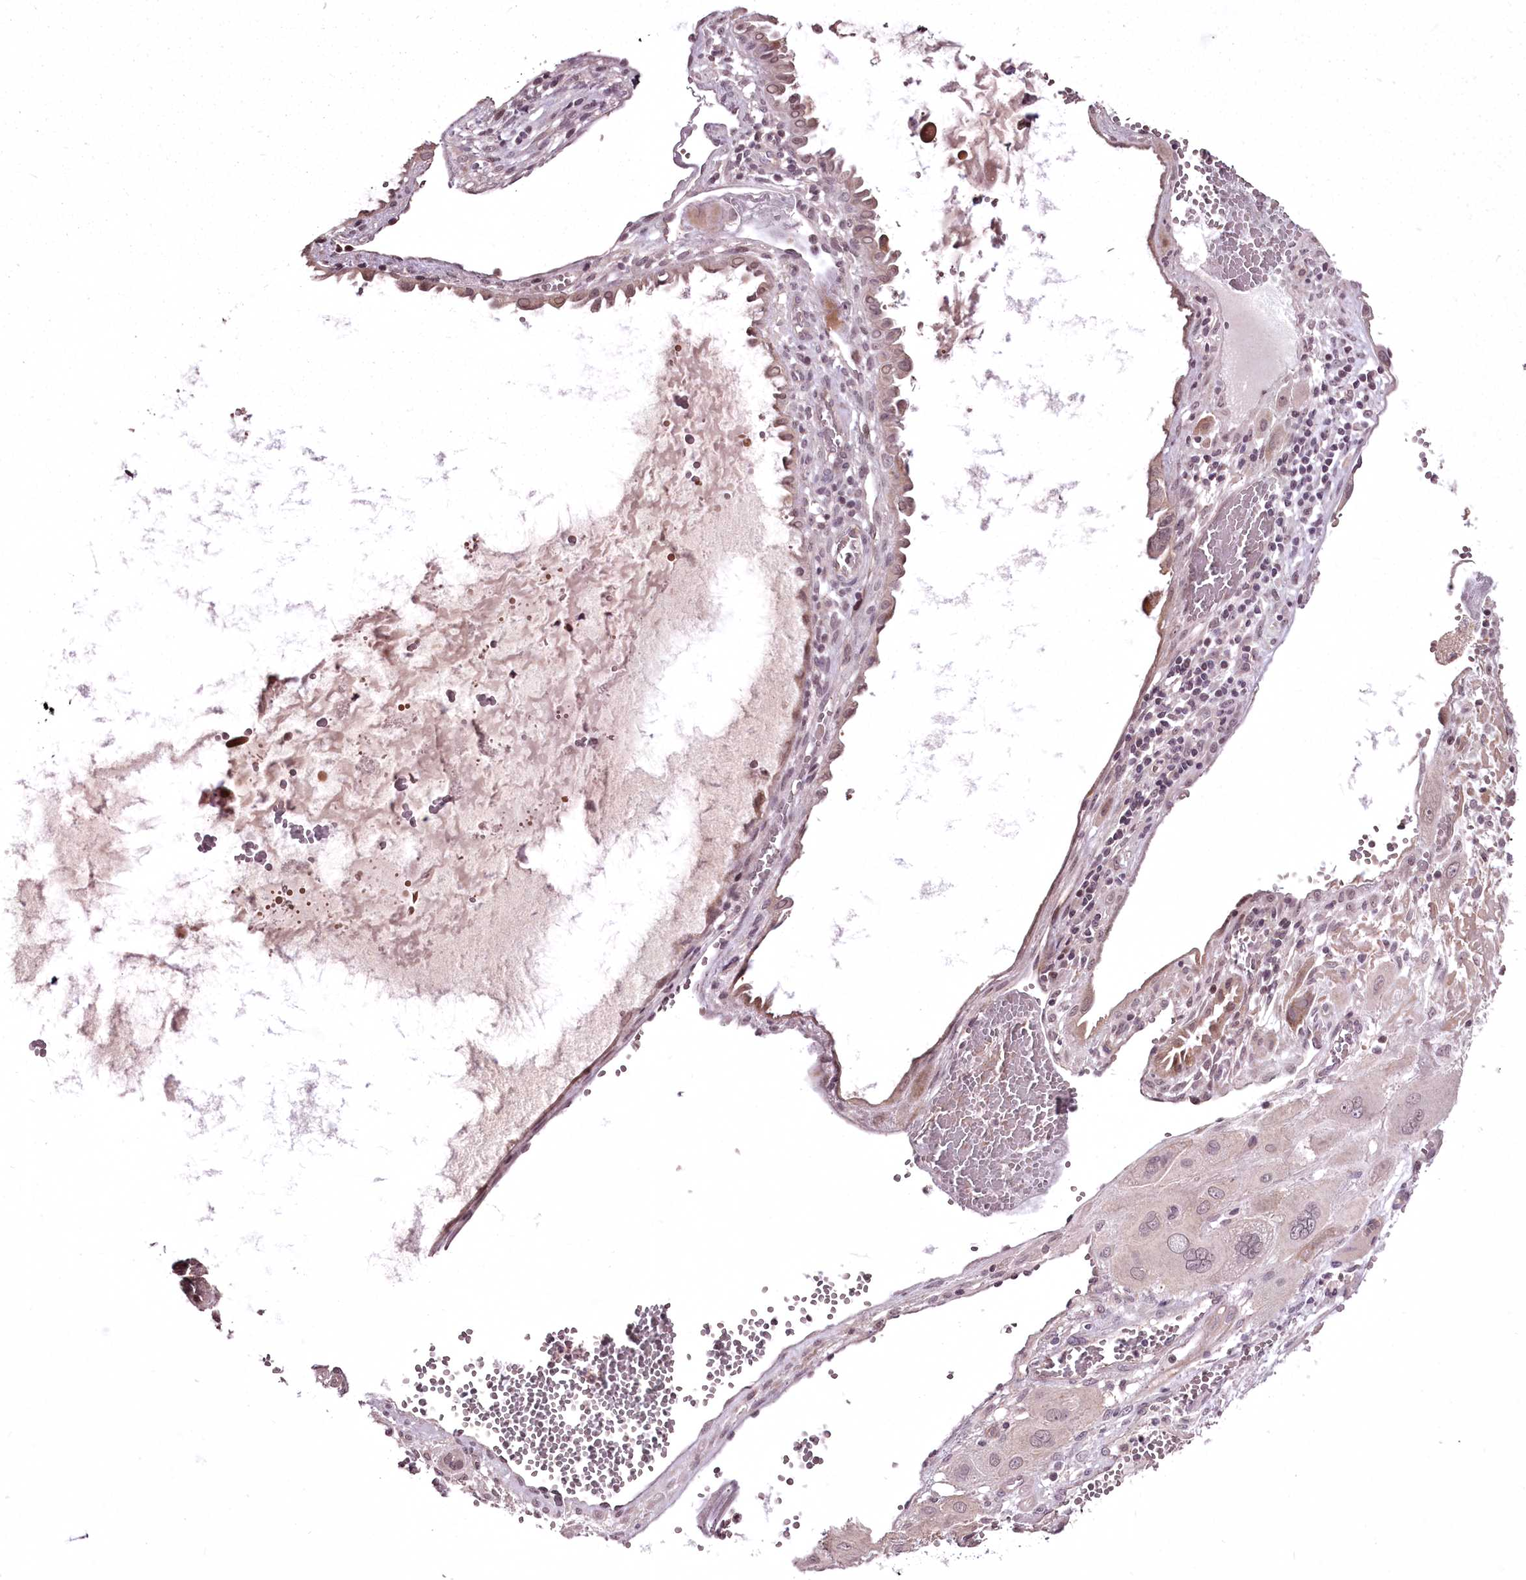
{"staining": {"intensity": "negative", "quantity": "none", "location": "none"}, "tissue": "cervical cancer", "cell_type": "Tumor cells", "image_type": "cancer", "snomed": [{"axis": "morphology", "description": "Squamous cell carcinoma, NOS"}, {"axis": "topography", "description": "Cervix"}], "caption": "IHC image of cervical cancer (squamous cell carcinoma) stained for a protein (brown), which shows no expression in tumor cells.", "gene": "ADRA1D", "patient": {"sex": "female", "age": 34}}